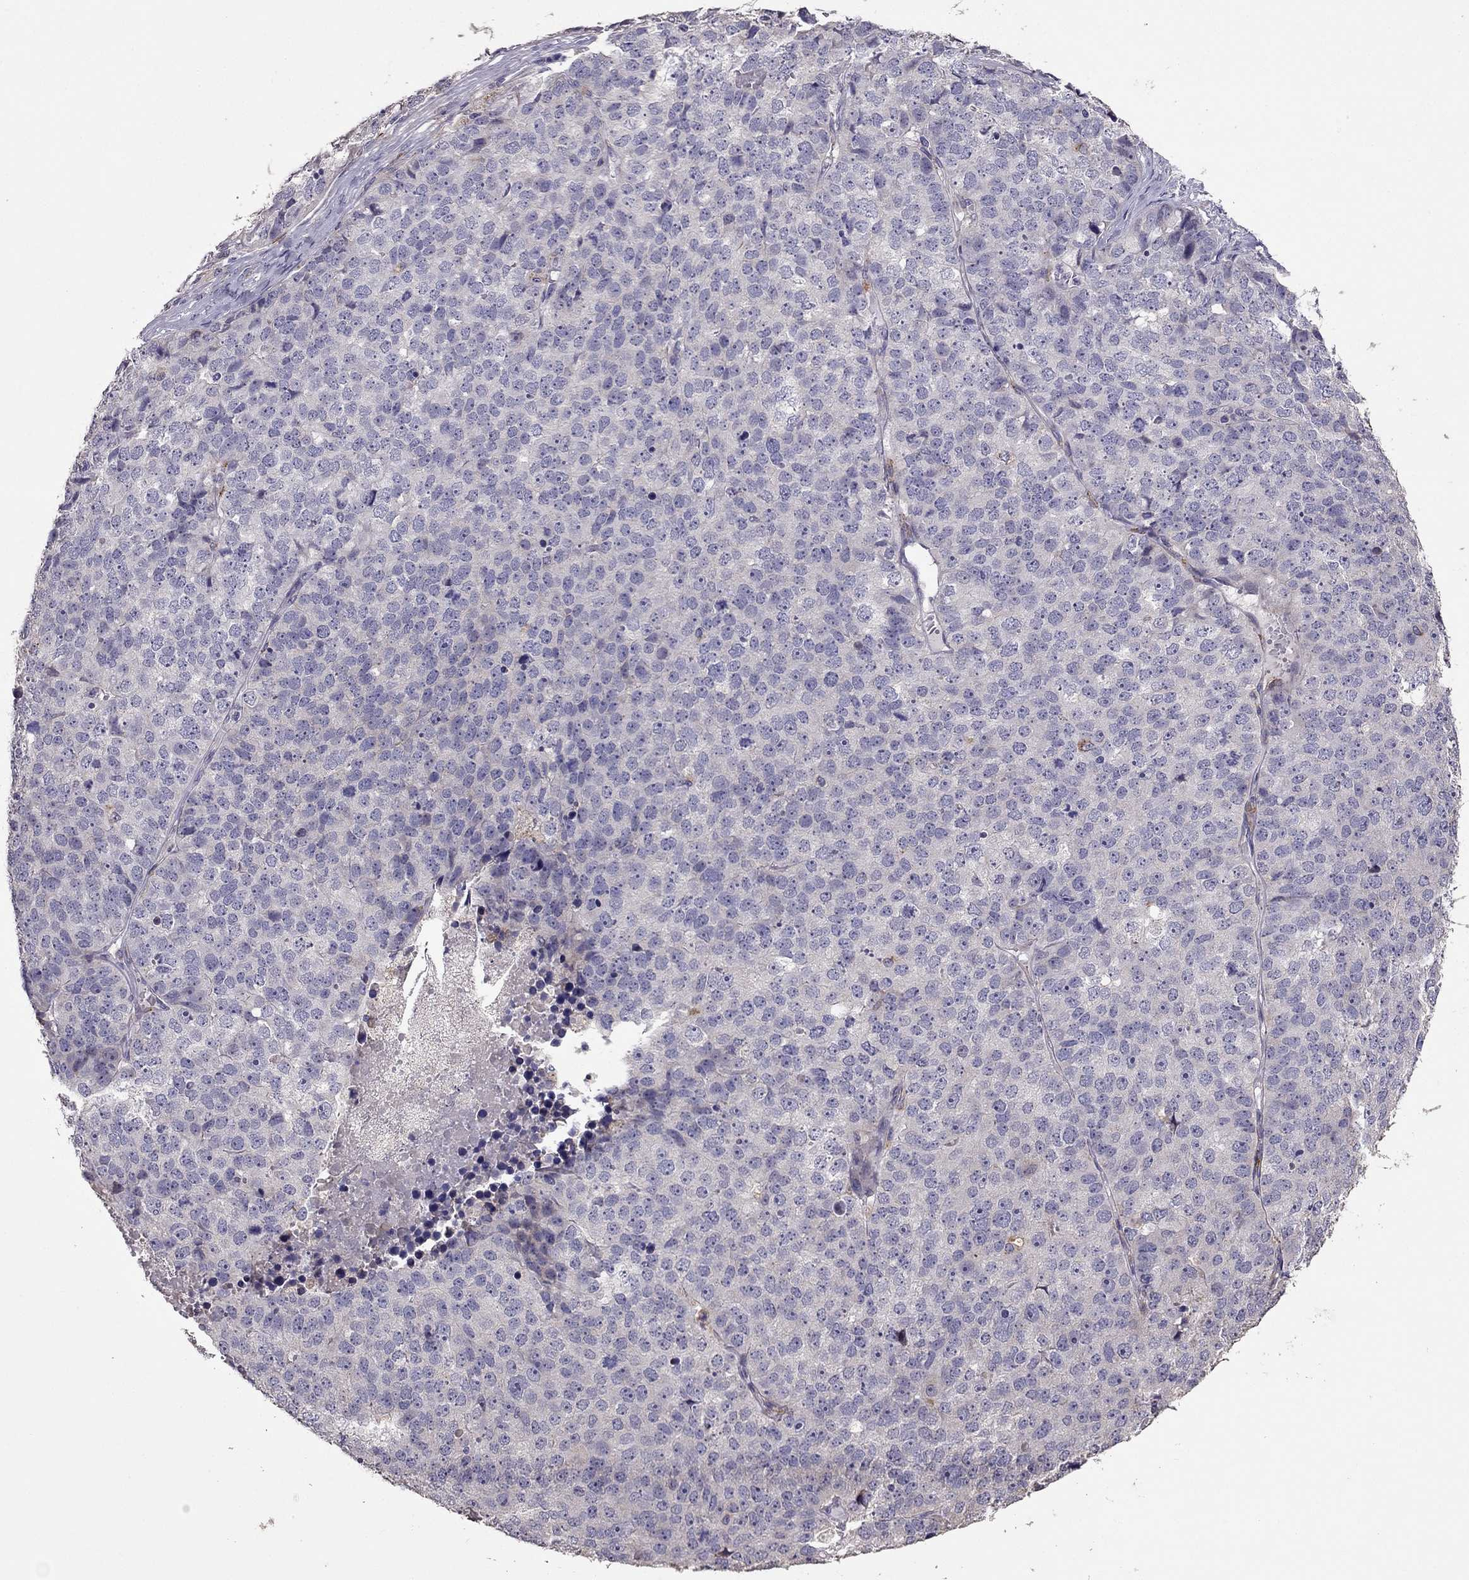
{"staining": {"intensity": "negative", "quantity": "none", "location": "none"}, "tissue": "stomach cancer", "cell_type": "Tumor cells", "image_type": "cancer", "snomed": [{"axis": "morphology", "description": "Adenocarcinoma, NOS"}, {"axis": "topography", "description": "Stomach"}], "caption": "IHC image of adenocarcinoma (stomach) stained for a protein (brown), which shows no expression in tumor cells.", "gene": "CDH9", "patient": {"sex": "male", "age": 69}}